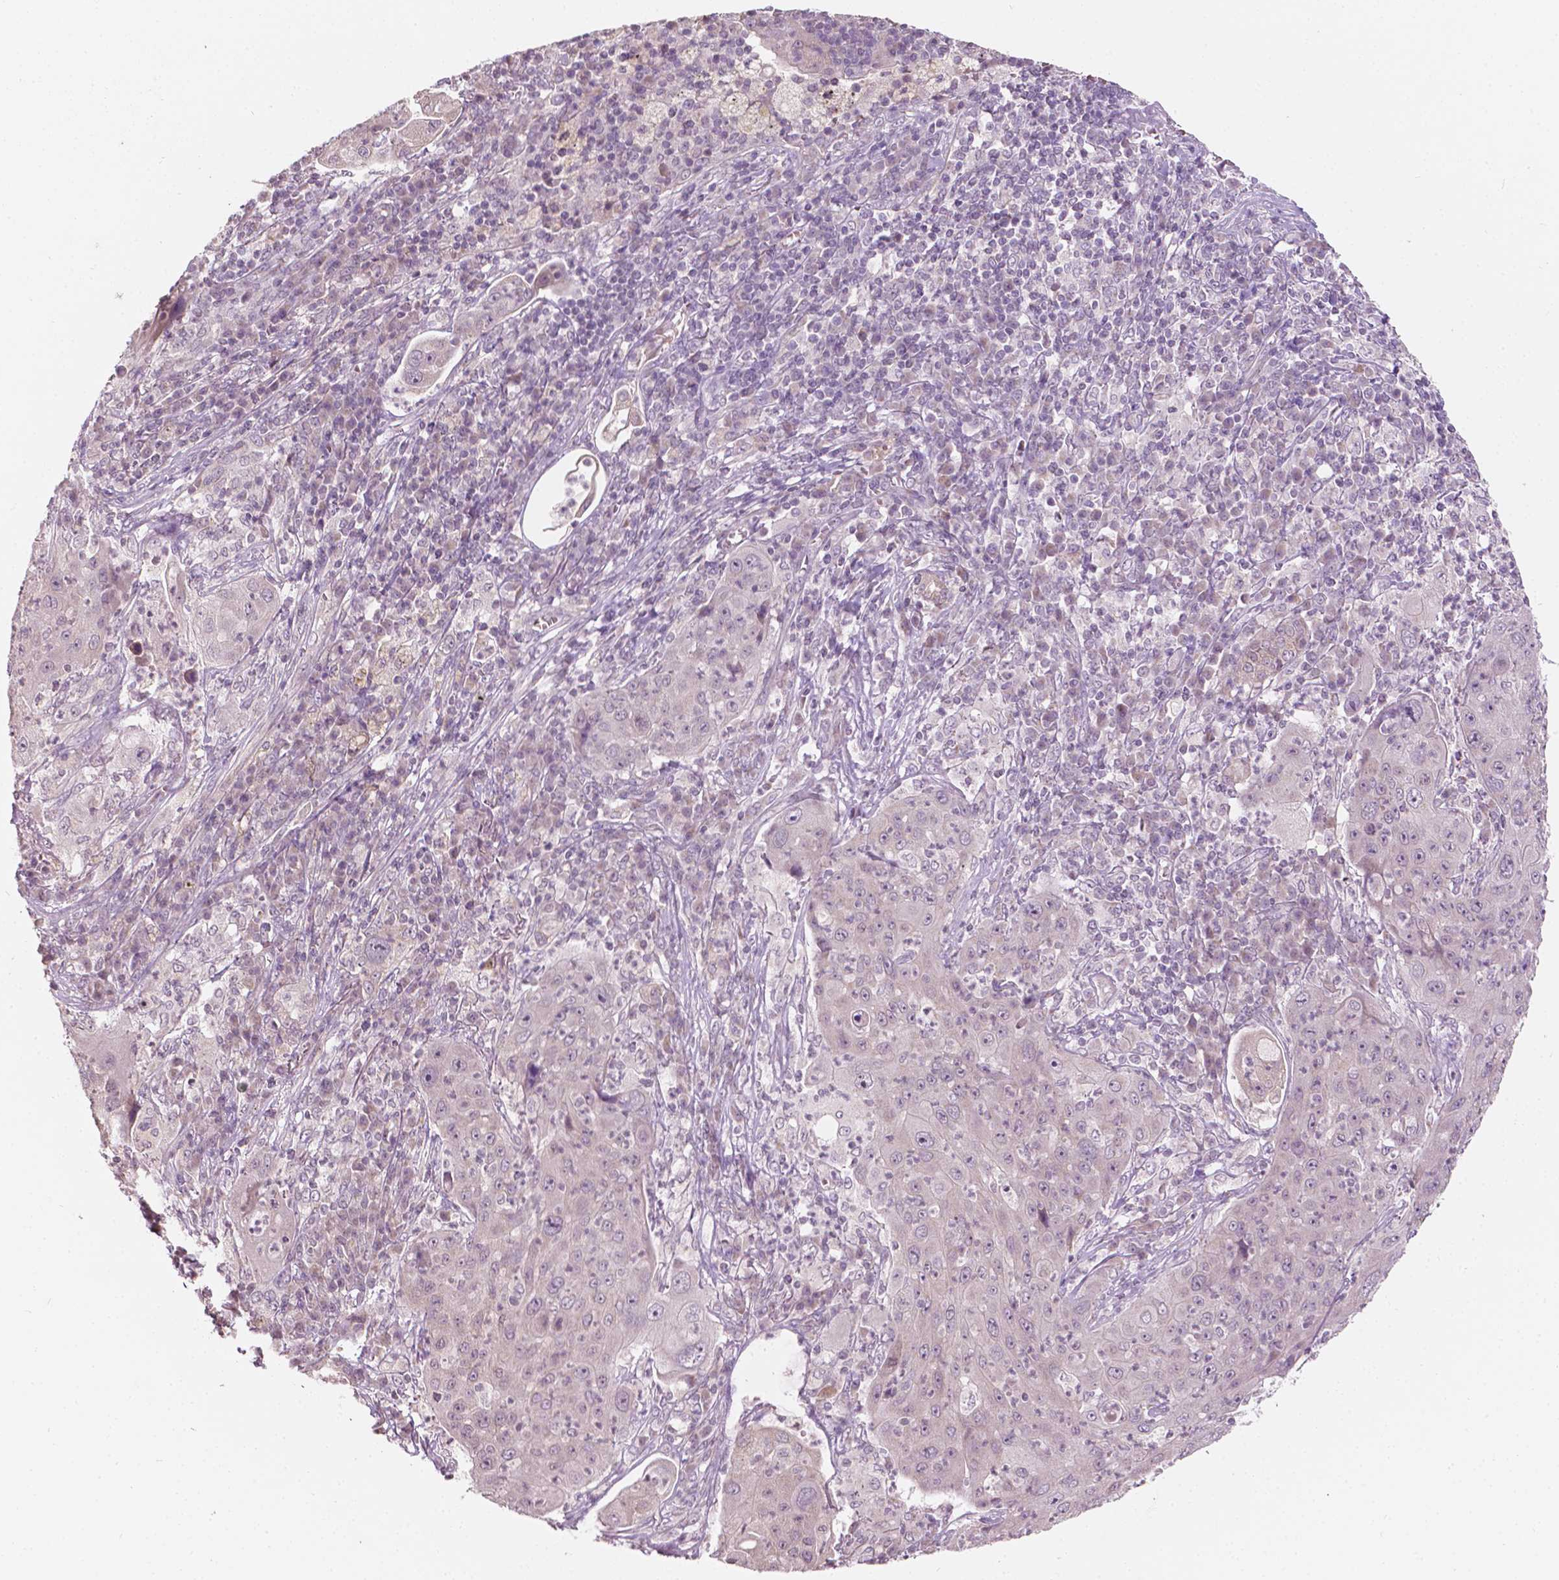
{"staining": {"intensity": "negative", "quantity": "none", "location": "none"}, "tissue": "lung cancer", "cell_type": "Tumor cells", "image_type": "cancer", "snomed": [{"axis": "morphology", "description": "Squamous cell carcinoma, NOS"}, {"axis": "topography", "description": "Lung"}], "caption": "High magnification brightfield microscopy of lung cancer stained with DAB (3,3'-diaminobenzidine) (brown) and counterstained with hematoxylin (blue): tumor cells show no significant staining.", "gene": "NOS1AP", "patient": {"sex": "female", "age": 59}}